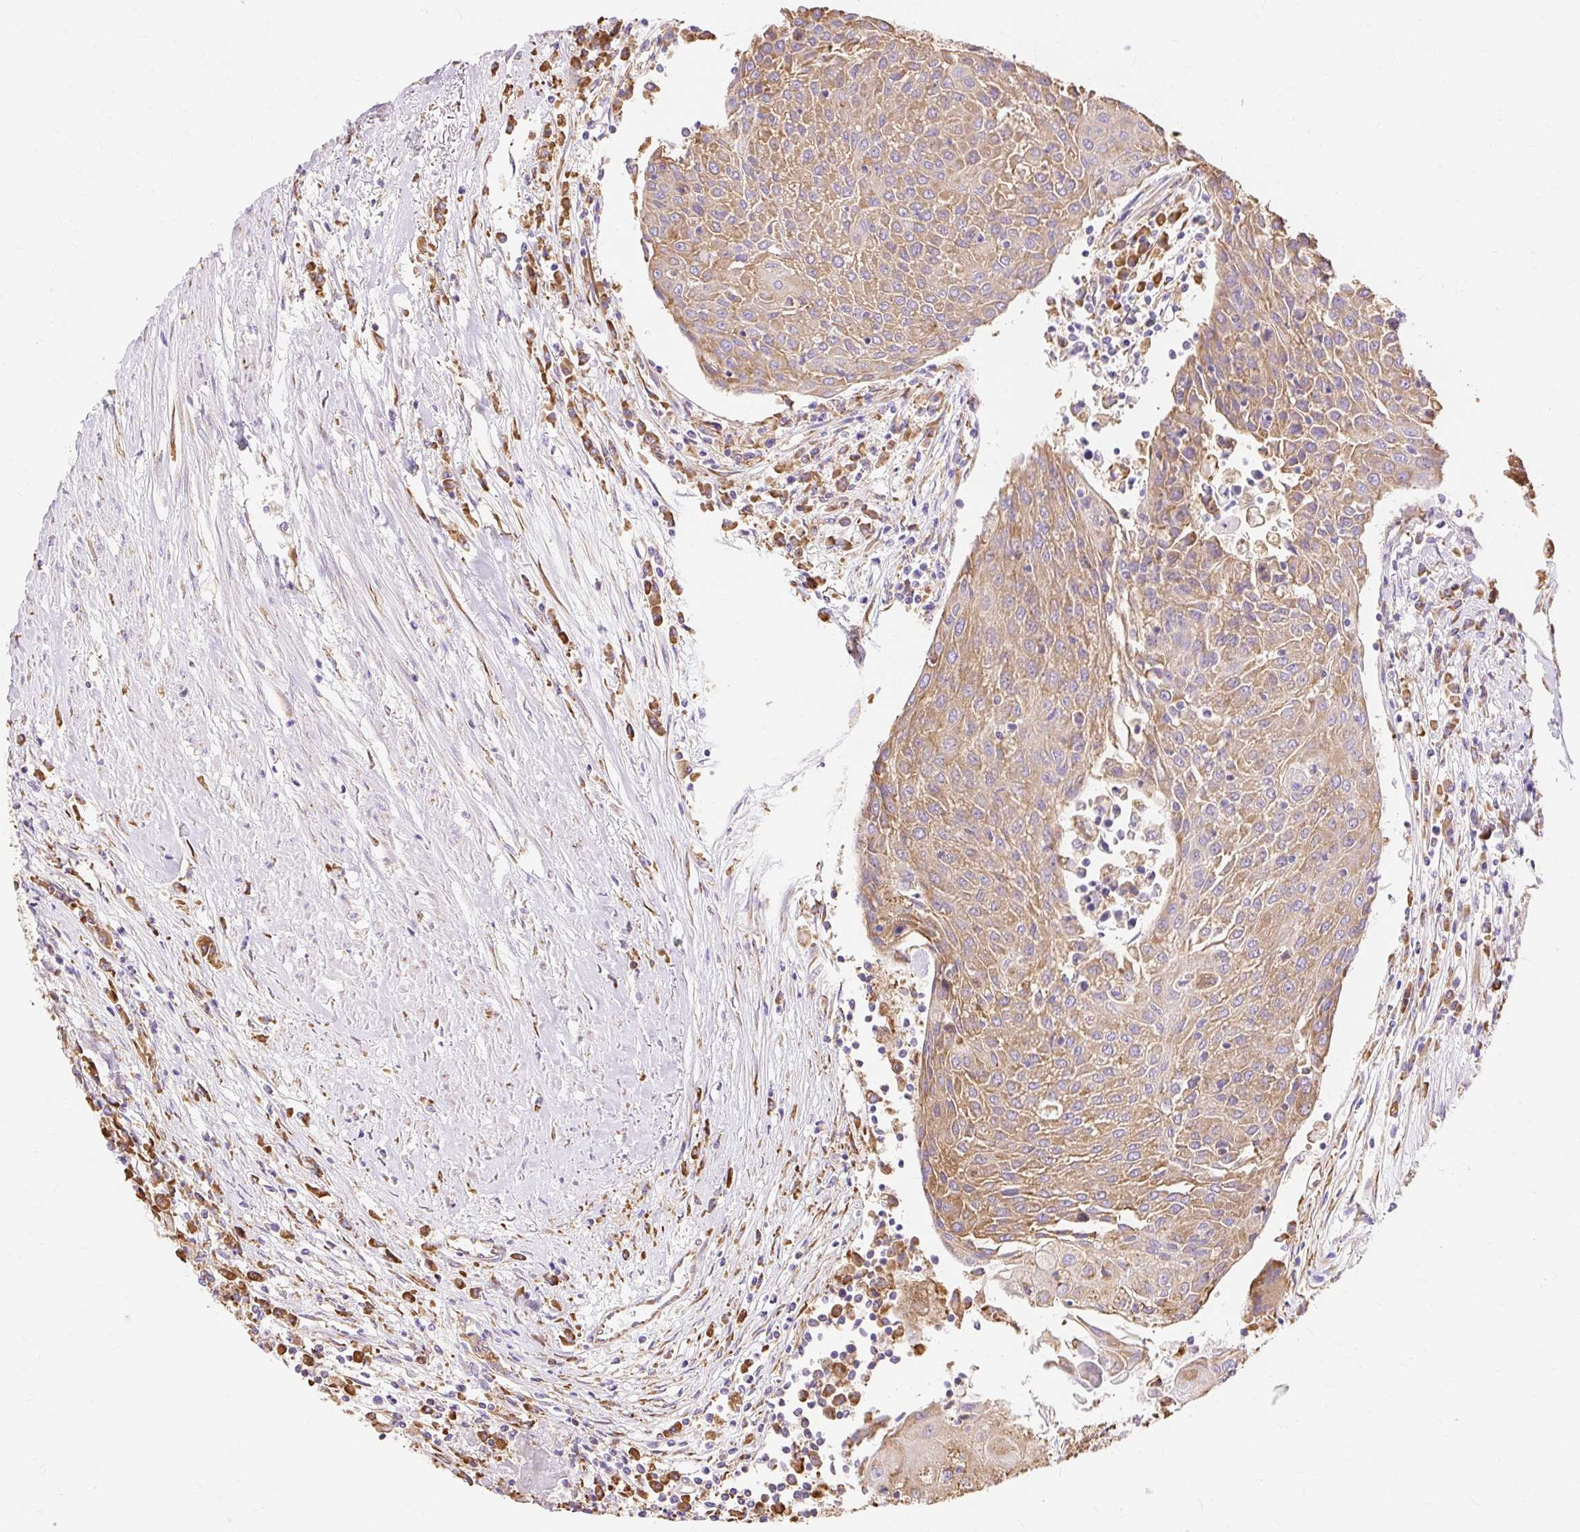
{"staining": {"intensity": "moderate", "quantity": ">75%", "location": "cytoplasmic/membranous"}, "tissue": "urothelial cancer", "cell_type": "Tumor cells", "image_type": "cancer", "snomed": [{"axis": "morphology", "description": "Urothelial carcinoma, High grade"}, {"axis": "topography", "description": "Urinary bladder"}], "caption": "Urothelial cancer stained with immunohistochemistry reveals moderate cytoplasmic/membranous expression in approximately >75% of tumor cells. (DAB IHC, brown staining for protein, blue staining for nuclei).", "gene": "RPS17", "patient": {"sex": "female", "age": 85}}